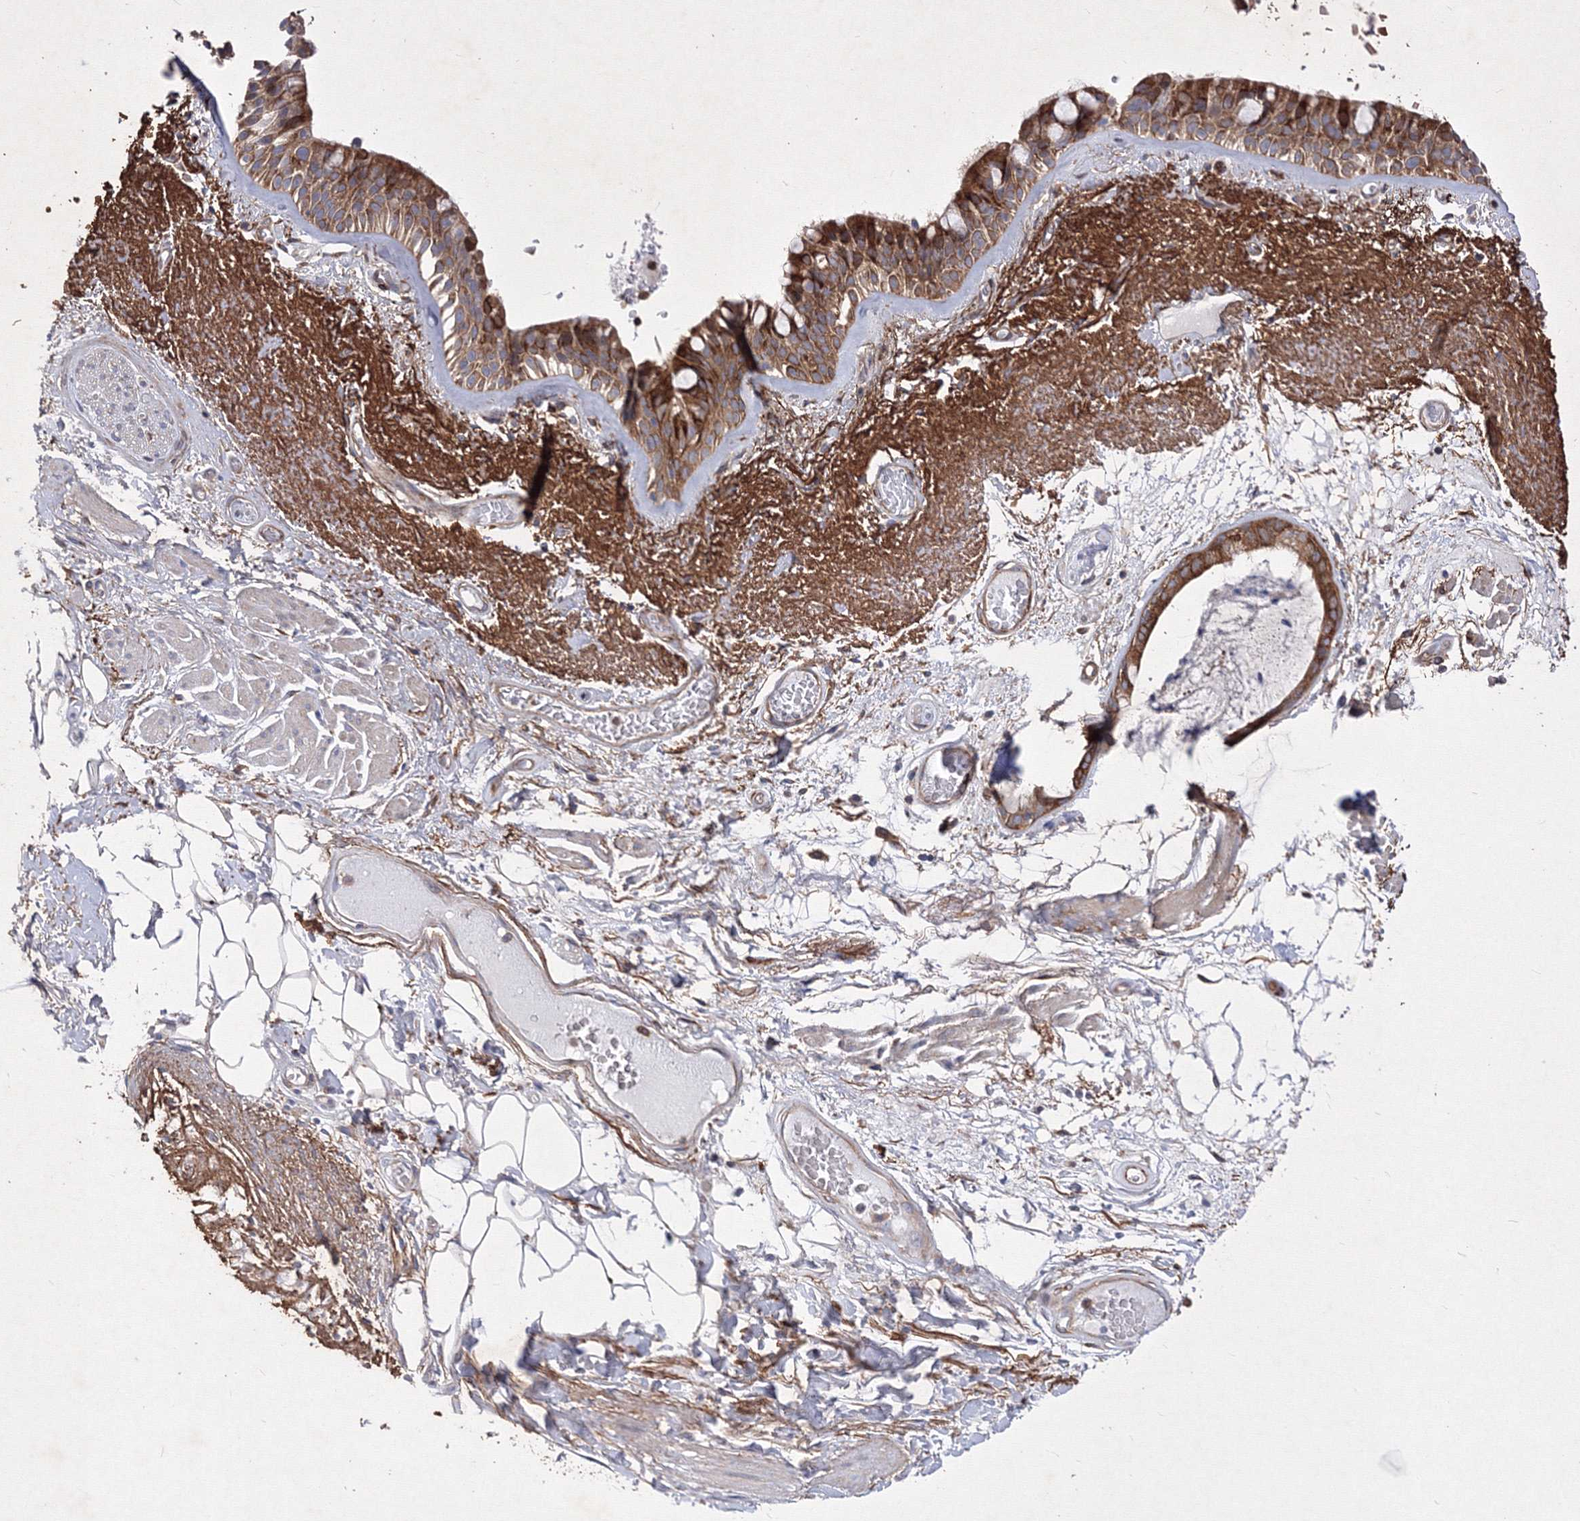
{"staining": {"intensity": "strong", "quantity": ">75%", "location": "cytoplasmic/membranous"}, "tissue": "bronchus", "cell_type": "Respiratory epithelial cells", "image_type": "normal", "snomed": [{"axis": "morphology", "description": "Normal tissue, NOS"}, {"axis": "morphology", "description": "Squamous cell carcinoma, NOS"}, {"axis": "topography", "description": "Lymph node"}, {"axis": "topography", "description": "Bronchus"}, {"axis": "topography", "description": "Lung"}], "caption": "Human bronchus stained with a brown dye shows strong cytoplasmic/membranous positive staining in approximately >75% of respiratory epithelial cells.", "gene": "SNX18", "patient": {"sex": "male", "age": 66}}